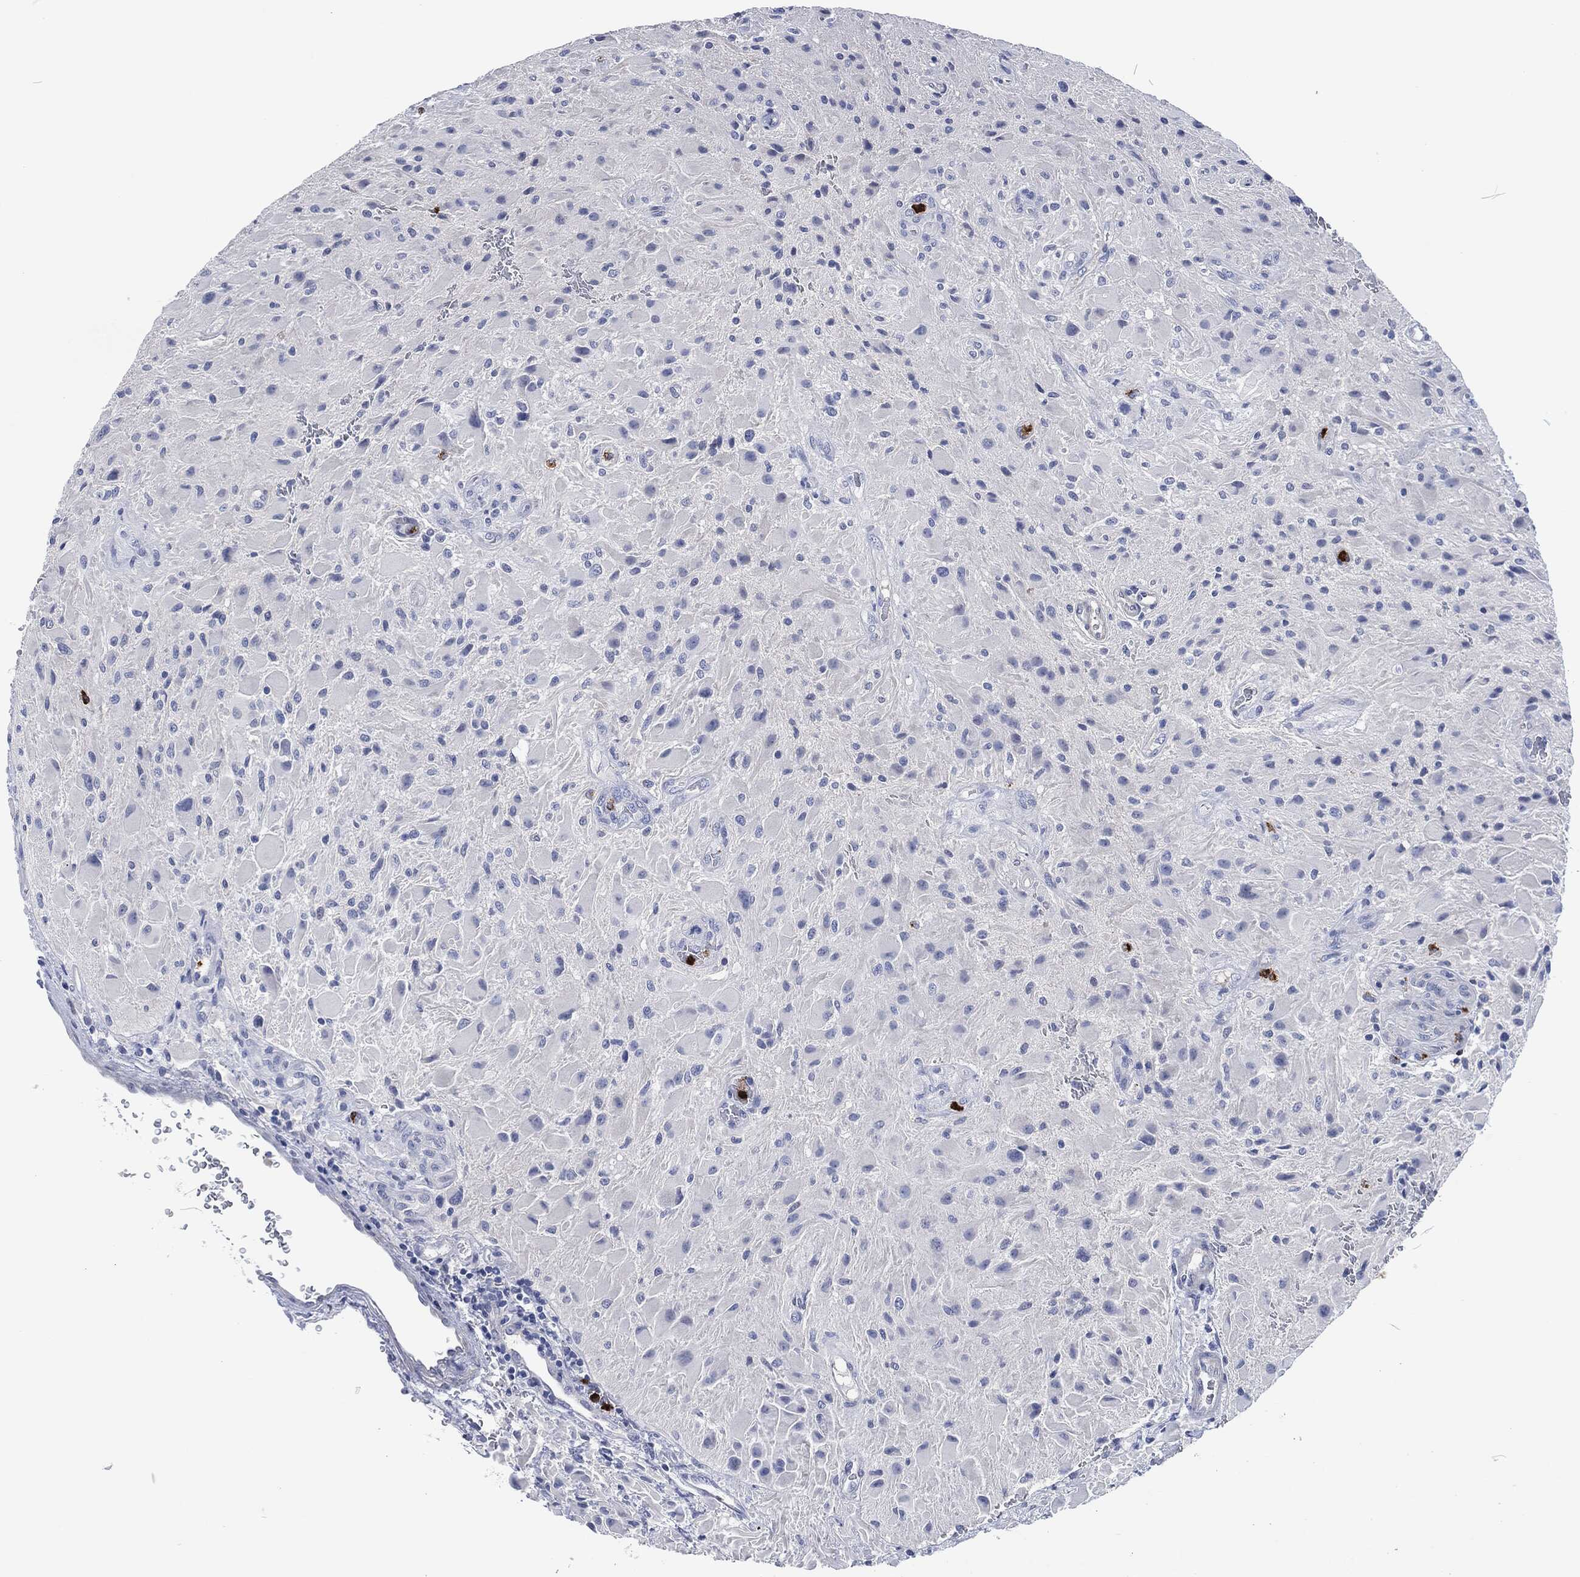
{"staining": {"intensity": "negative", "quantity": "none", "location": "none"}, "tissue": "glioma", "cell_type": "Tumor cells", "image_type": "cancer", "snomed": [{"axis": "morphology", "description": "Glioma, malignant, High grade"}, {"axis": "topography", "description": "Cerebral cortex"}], "caption": "Protein analysis of glioma reveals no significant positivity in tumor cells.", "gene": "MPO", "patient": {"sex": "male", "age": 35}}